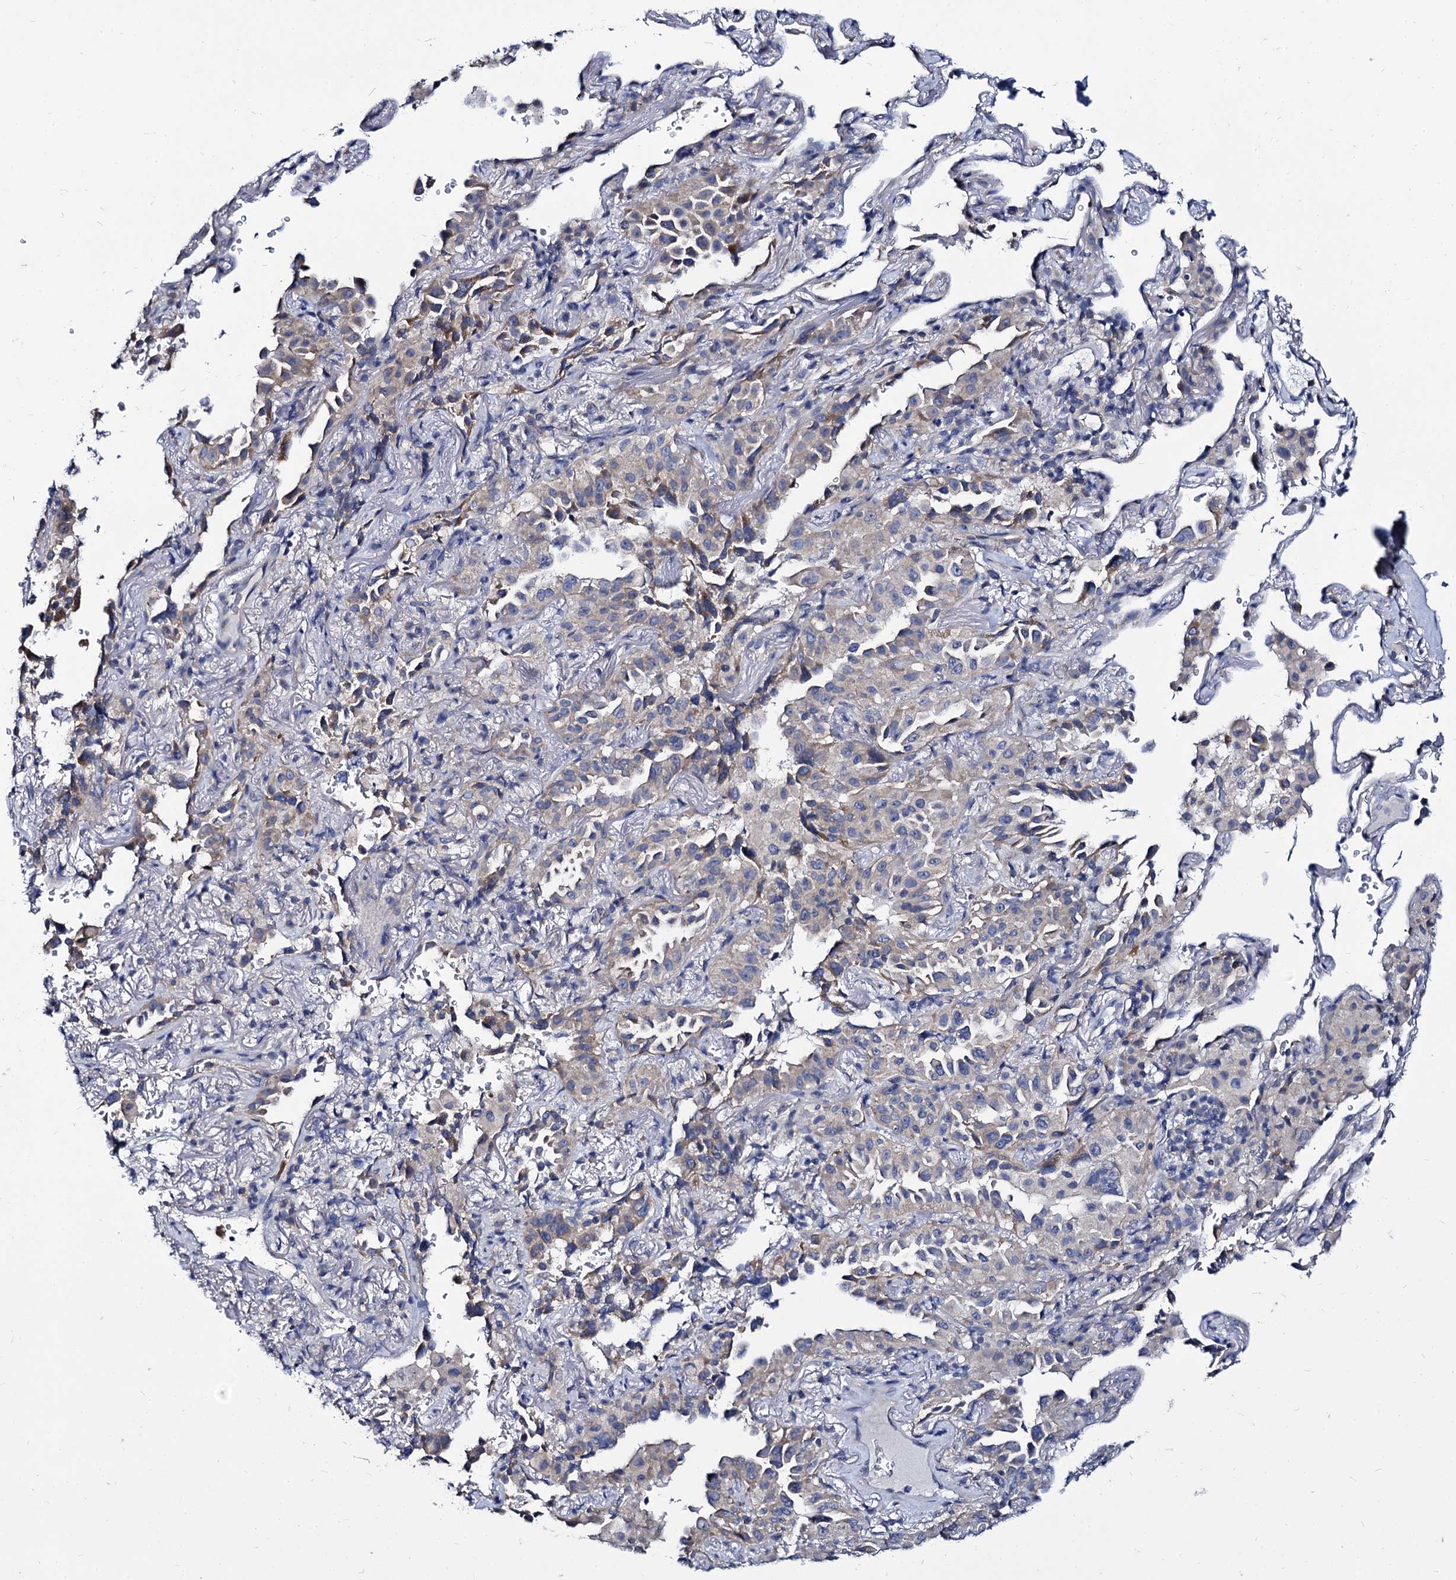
{"staining": {"intensity": "weak", "quantity": "<25%", "location": "cytoplasmic/membranous"}, "tissue": "lung cancer", "cell_type": "Tumor cells", "image_type": "cancer", "snomed": [{"axis": "morphology", "description": "Adenocarcinoma, NOS"}, {"axis": "topography", "description": "Lung"}], "caption": "Protein analysis of lung adenocarcinoma demonstrates no significant expression in tumor cells.", "gene": "PANX2", "patient": {"sex": "female", "age": 69}}